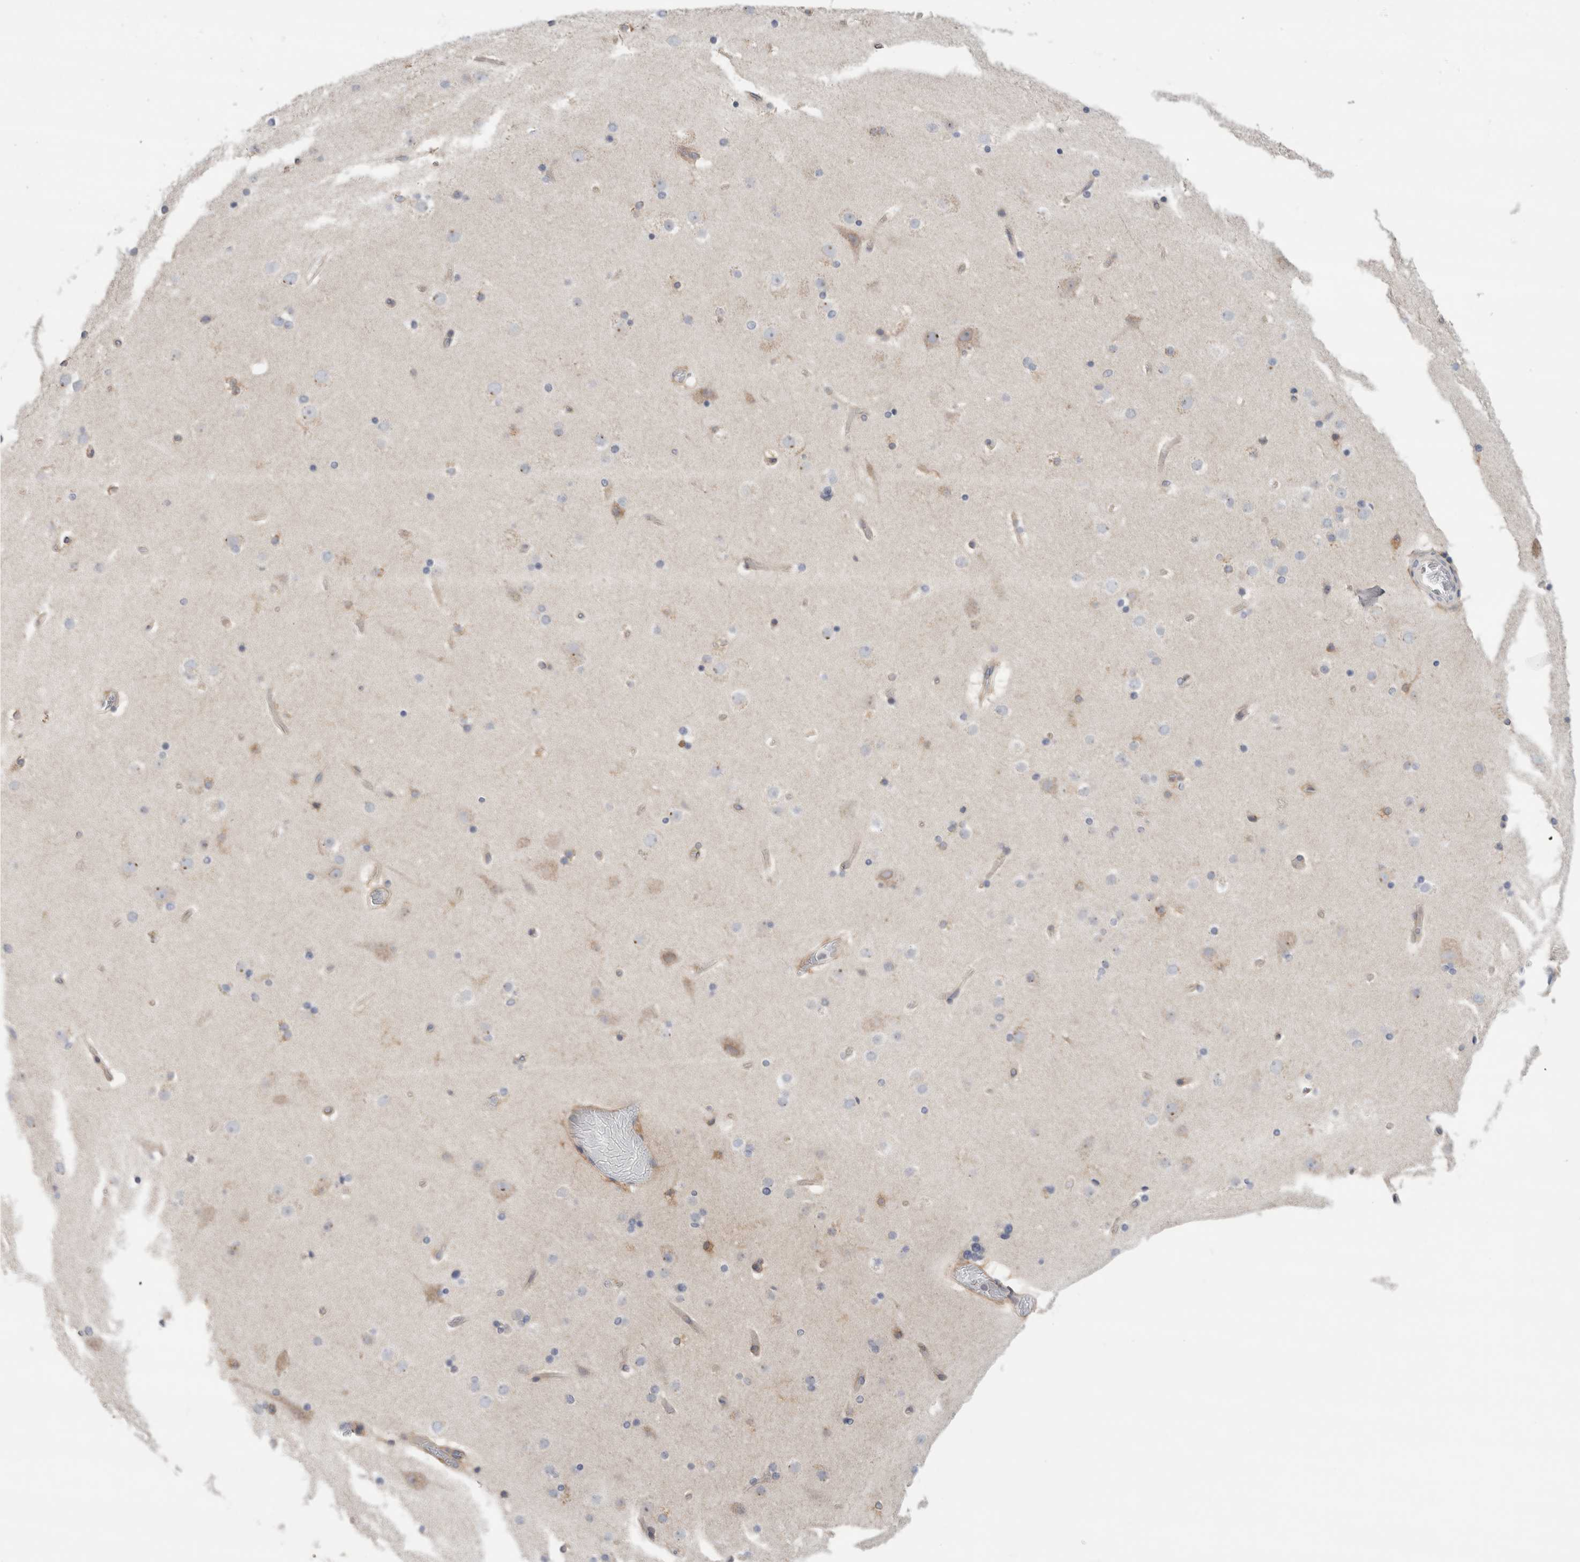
{"staining": {"intensity": "weak", "quantity": "25%-75%", "location": "cytoplasmic/membranous"}, "tissue": "cerebral cortex", "cell_type": "Endothelial cells", "image_type": "normal", "snomed": [{"axis": "morphology", "description": "Normal tissue, NOS"}, {"axis": "topography", "description": "Cerebral cortex"}], "caption": "Immunohistochemistry of normal cerebral cortex reveals low levels of weak cytoplasmic/membranous staining in about 25%-75% of endothelial cells. The protein of interest is shown in brown color, while the nuclei are stained blue.", "gene": "SYTL5", "patient": {"sex": "male", "age": 57}}